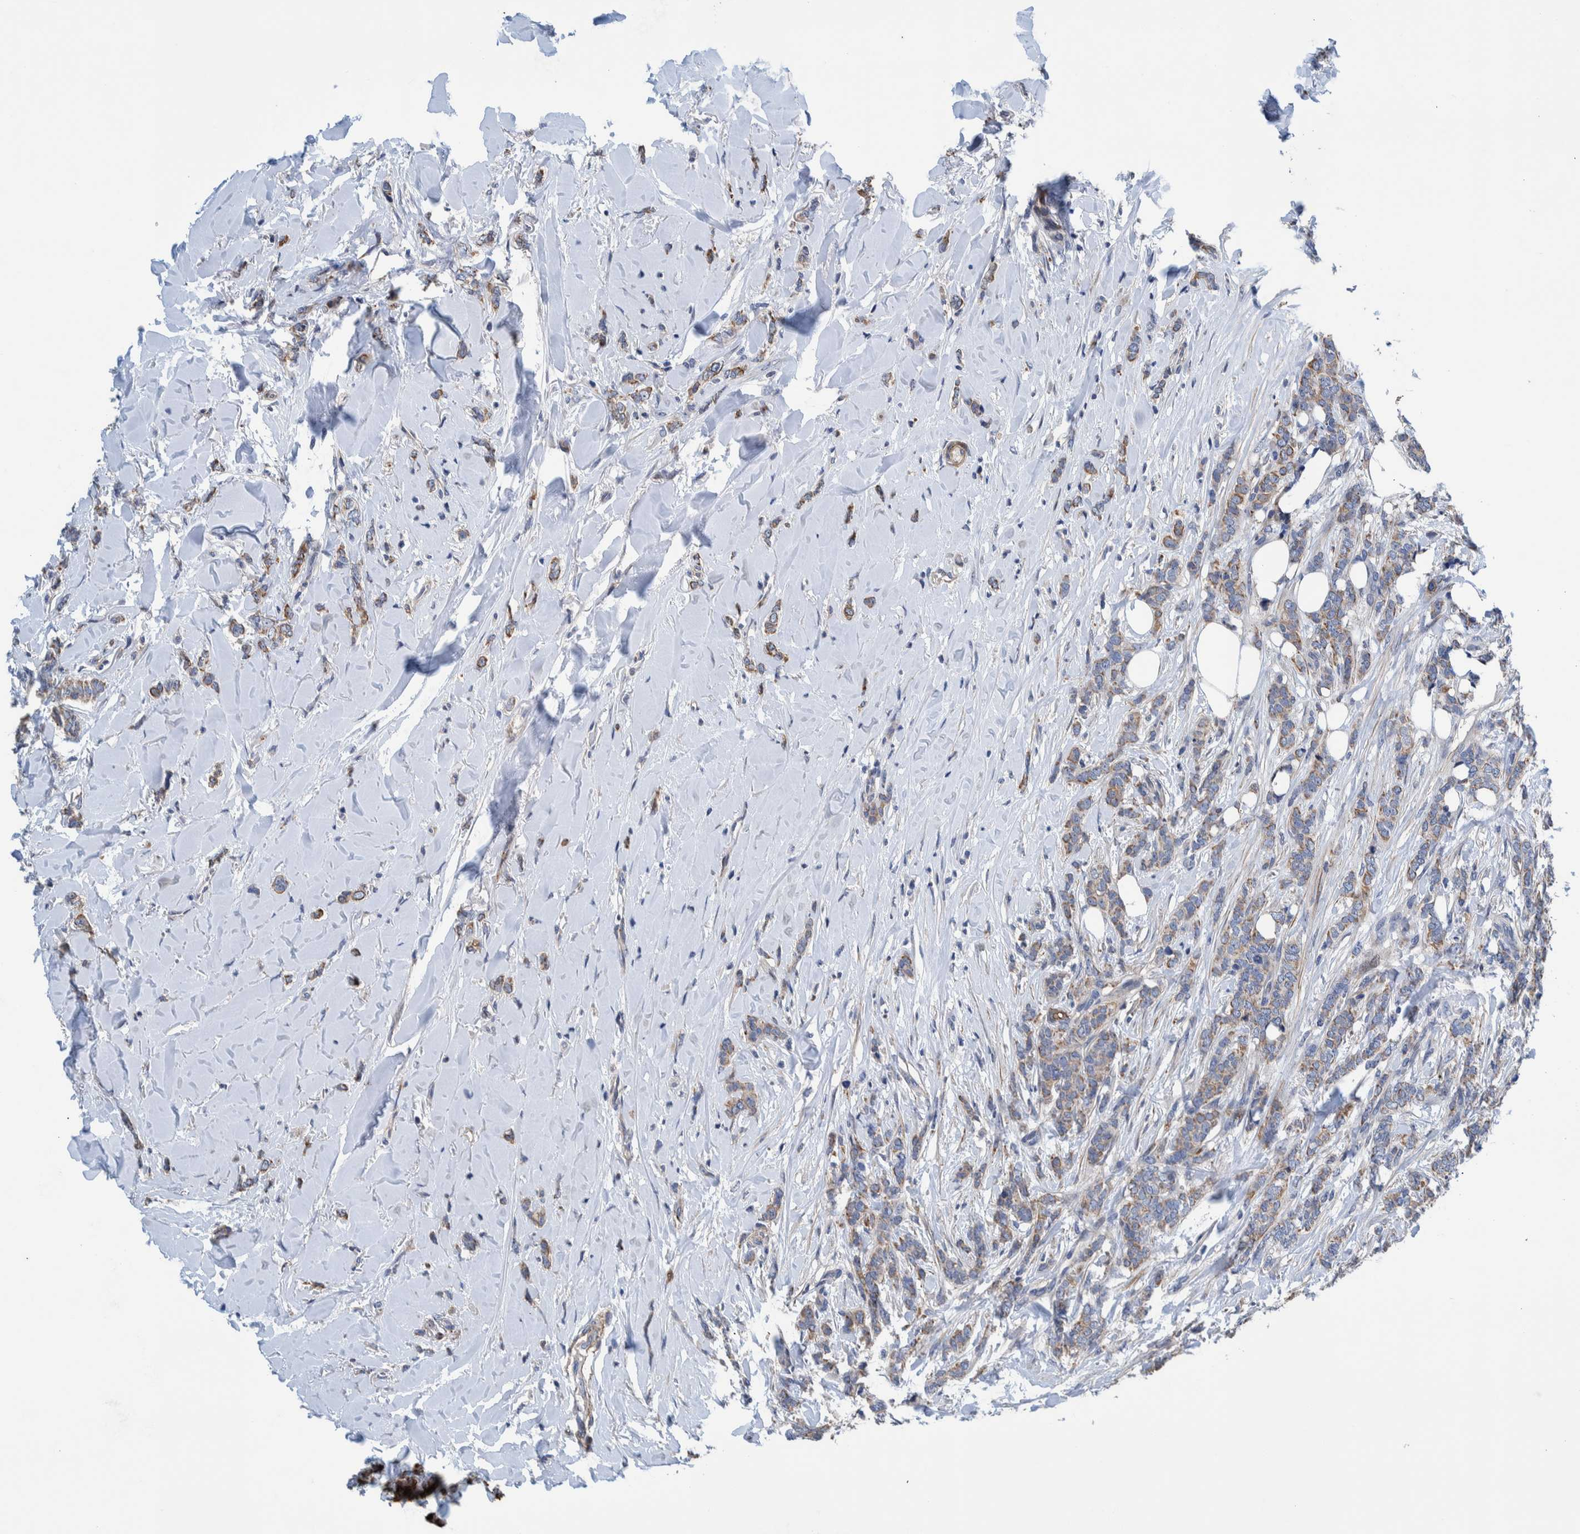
{"staining": {"intensity": "moderate", "quantity": "<25%", "location": "cytoplasmic/membranous"}, "tissue": "breast cancer", "cell_type": "Tumor cells", "image_type": "cancer", "snomed": [{"axis": "morphology", "description": "Lobular carcinoma"}, {"axis": "topography", "description": "Skin"}, {"axis": "topography", "description": "Breast"}], "caption": "Moderate cytoplasmic/membranous protein expression is identified in about <25% of tumor cells in breast cancer (lobular carcinoma). (DAB = brown stain, brightfield microscopy at high magnification).", "gene": "MKS1", "patient": {"sex": "female", "age": 46}}